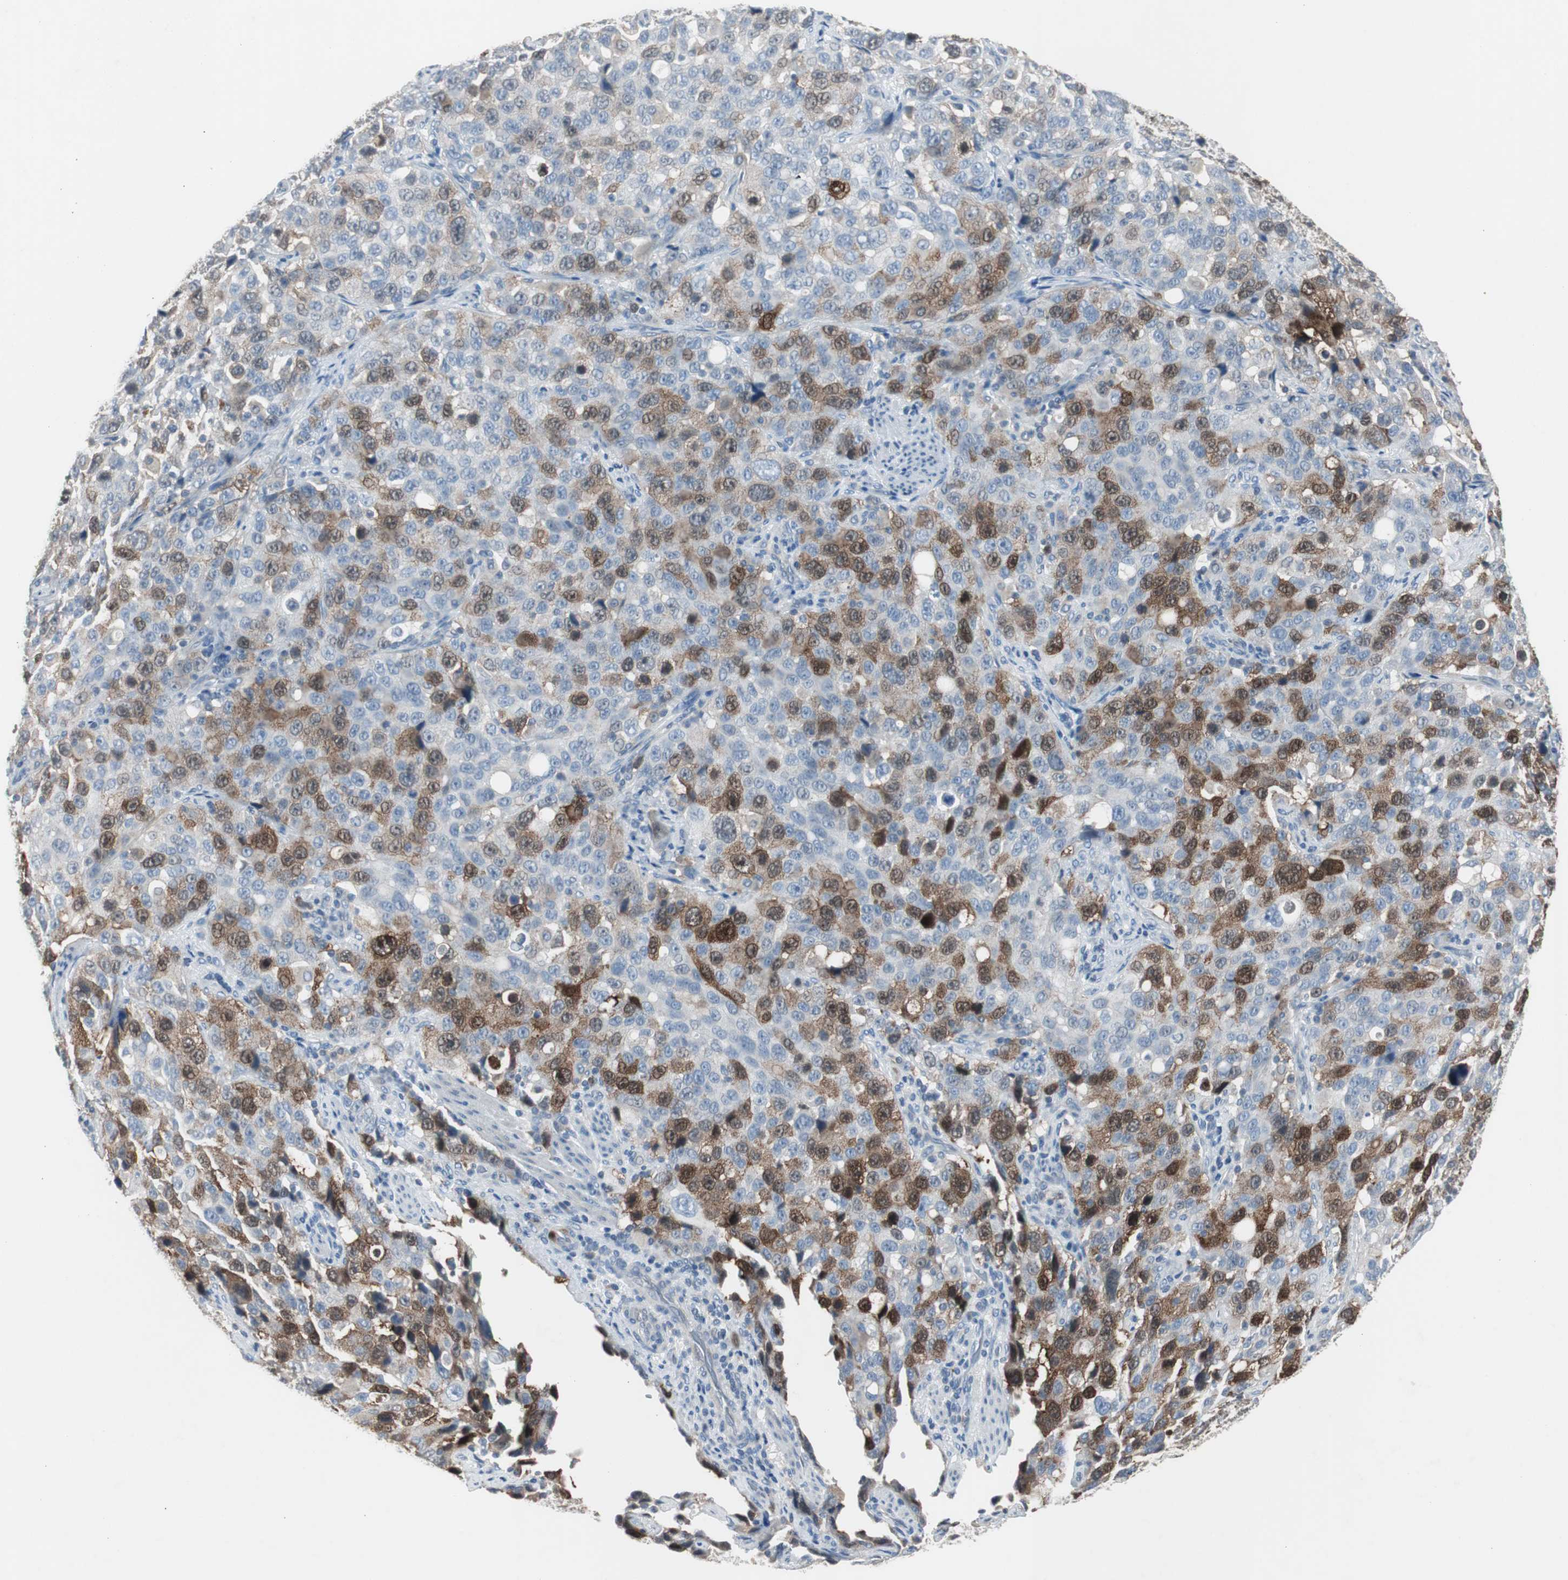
{"staining": {"intensity": "moderate", "quantity": "25%-75%", "location": "cytoplasmic/membranous,nuclear"}, "tissue": "stomach cancer", "cell_type": "Tumor cells", "image_type": "cancer", "snomed": [{"axis": "morphology", "description": "Normal tissue, NOS"}, {"axis": "morphology", "description": "Adenocarcinoma, NOS"}, {"axis": "topography", "description": "Stomach"}], "caption": "Immunohistochemical staining of human adenocarcinoma (stomach) shows medium levels of moderate cytoplasmic/membranous and nuclear staining in approximately 25%-75% of tumor cells.", "gene": "TK1", "patient": {"sex": "male", "age": 48}}